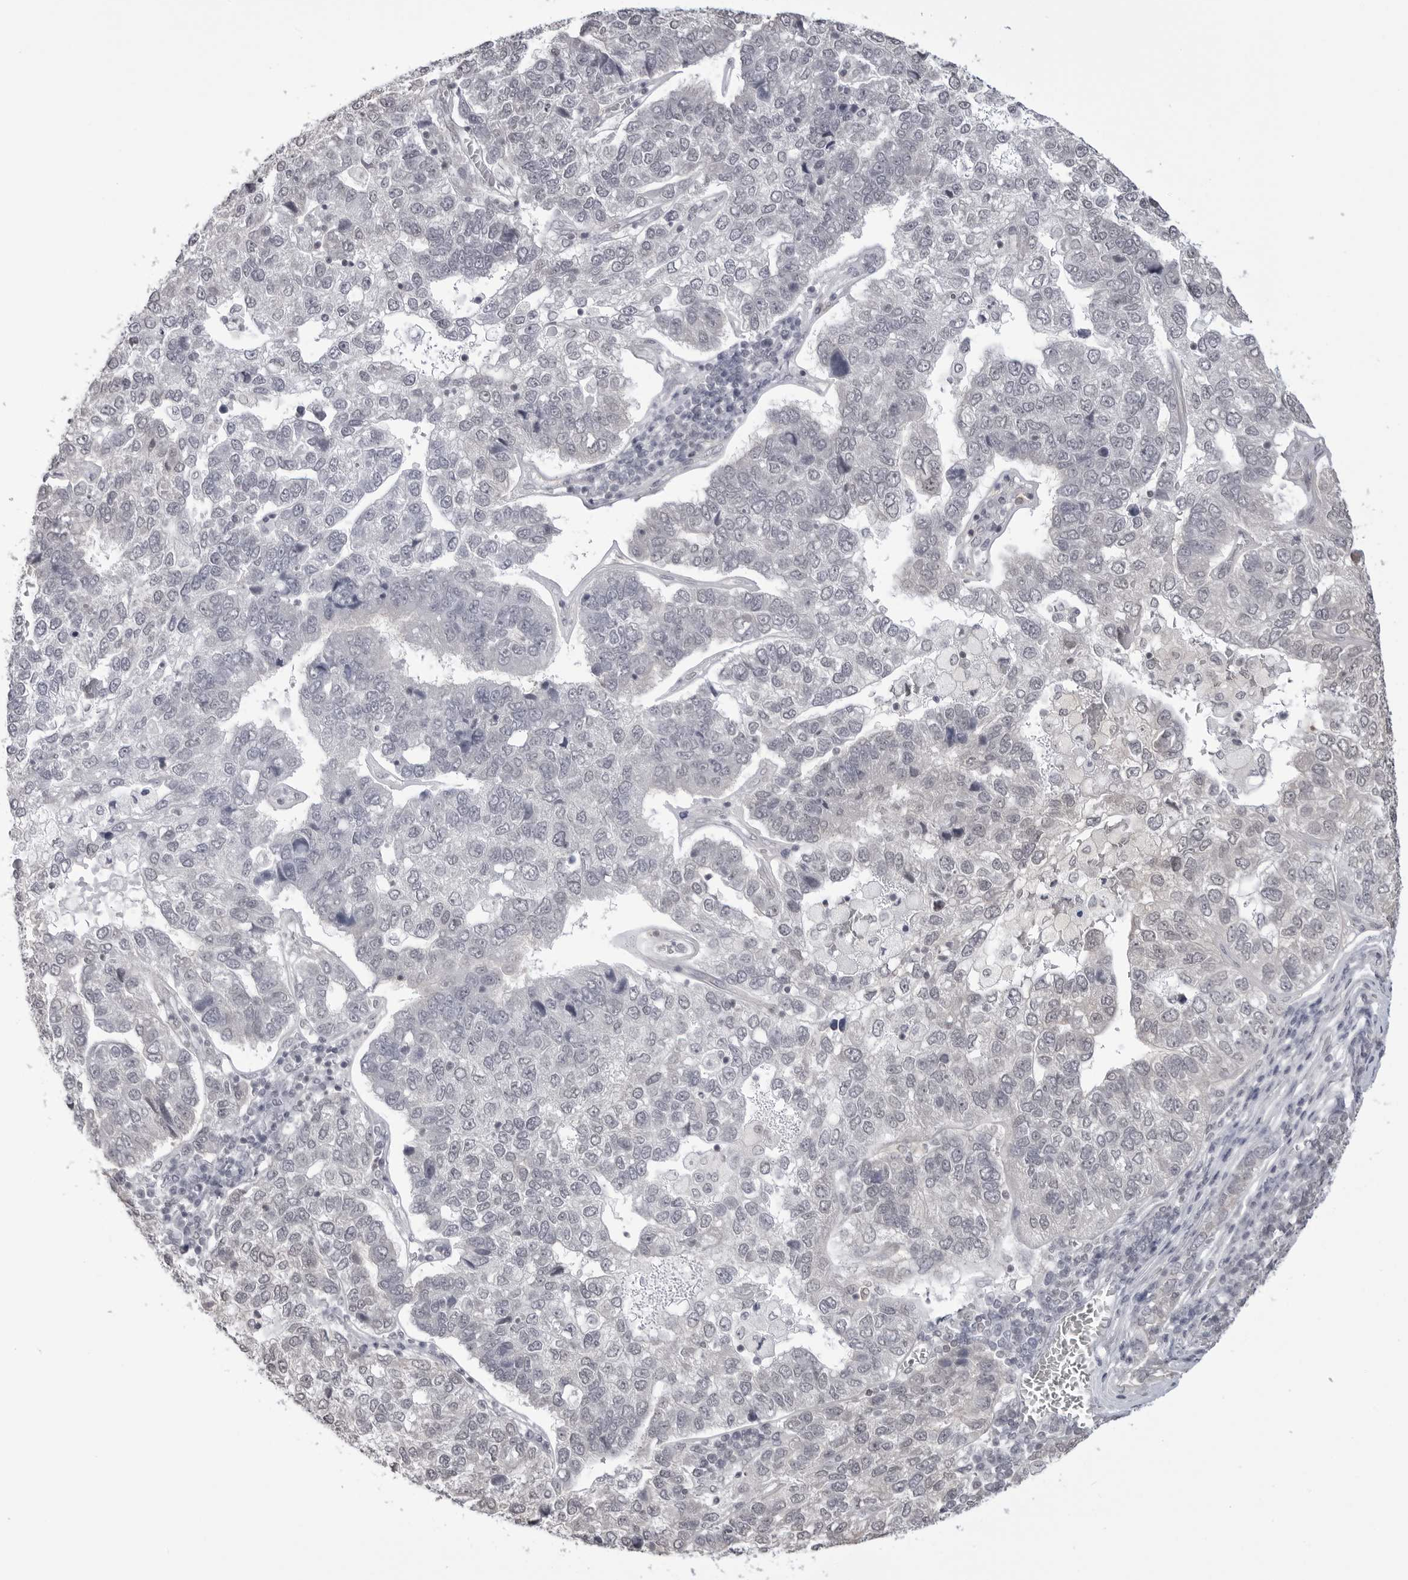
{"staining": {"intensity": "negative", "quantity": "none", "location": "none"}, "tissue": "pancreatic cancer", "cell_type": "Tumor cells", "image_type": "cancer", "snomed": [{"axis": "morphology", "description": "Adenocarcinoma, NOS"}, {"axis": "topography", "description": "Pancreas"}], "caption": "Tumor cells are negative for brown protein staining in pancreatic adenocarcinoma.", "gene": "YWHAG", "patient": {"sex": "female", "age": 61}}